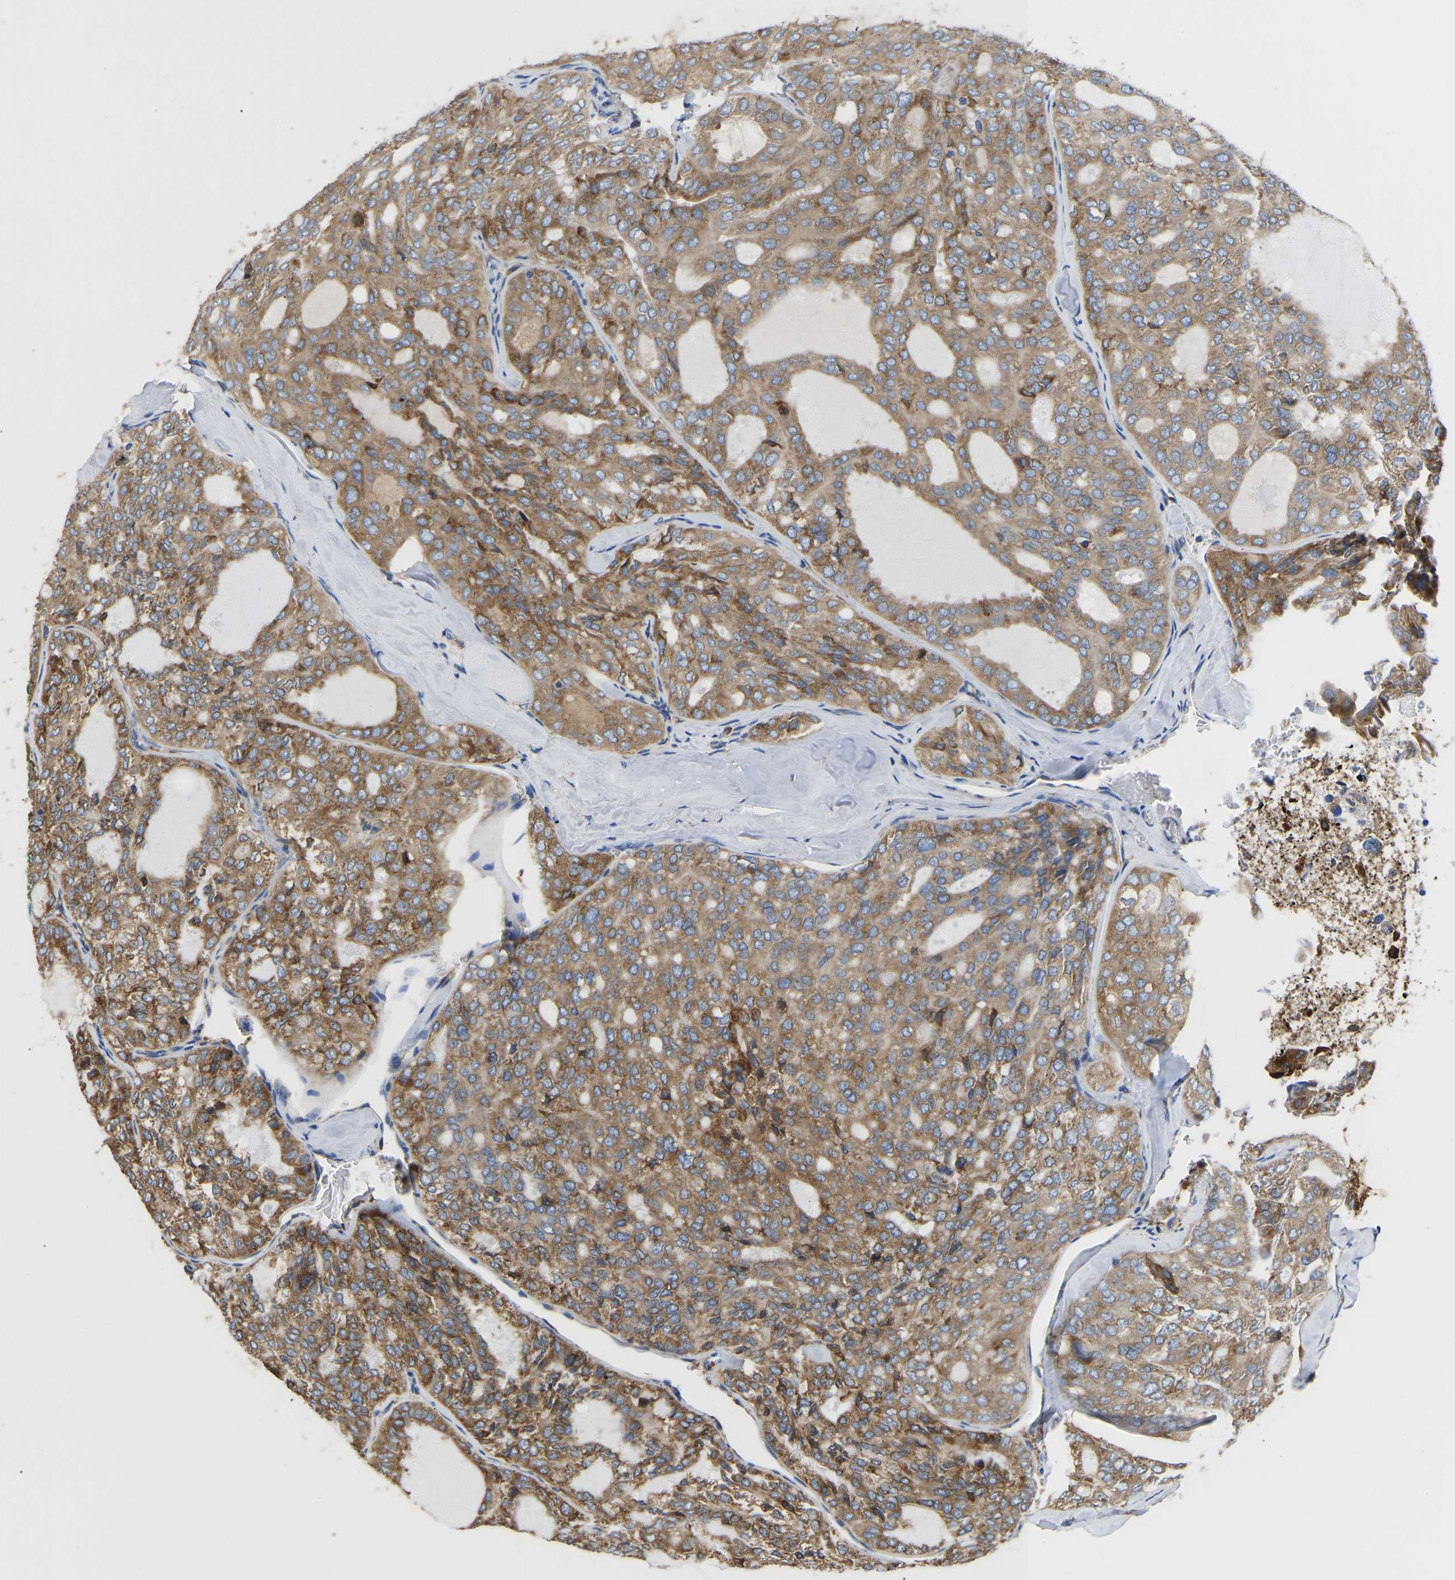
{"staining": {"intensity": "moderate", "quantity": ">75%", "location": "cytoplasmic/membranous"}, "tissue": "thyroid cancer", "cell_type": "Tumor cells", "image_type": "cancer", "snomed": [{"axis": "morphology", "description": "Follicular adenoma carcinoma, NOS"}, {"axis": "topography", "description": "Thyroid gland"}], "caption": "Human thyroid follicular adenoma carcinoma stained with a brown dye shows moderate cytoplasmic/membranous positive positivity in approximately >75% of tumor cells.", "gene": "P4HB", "patient": {"sex": "male", "age": 75}}